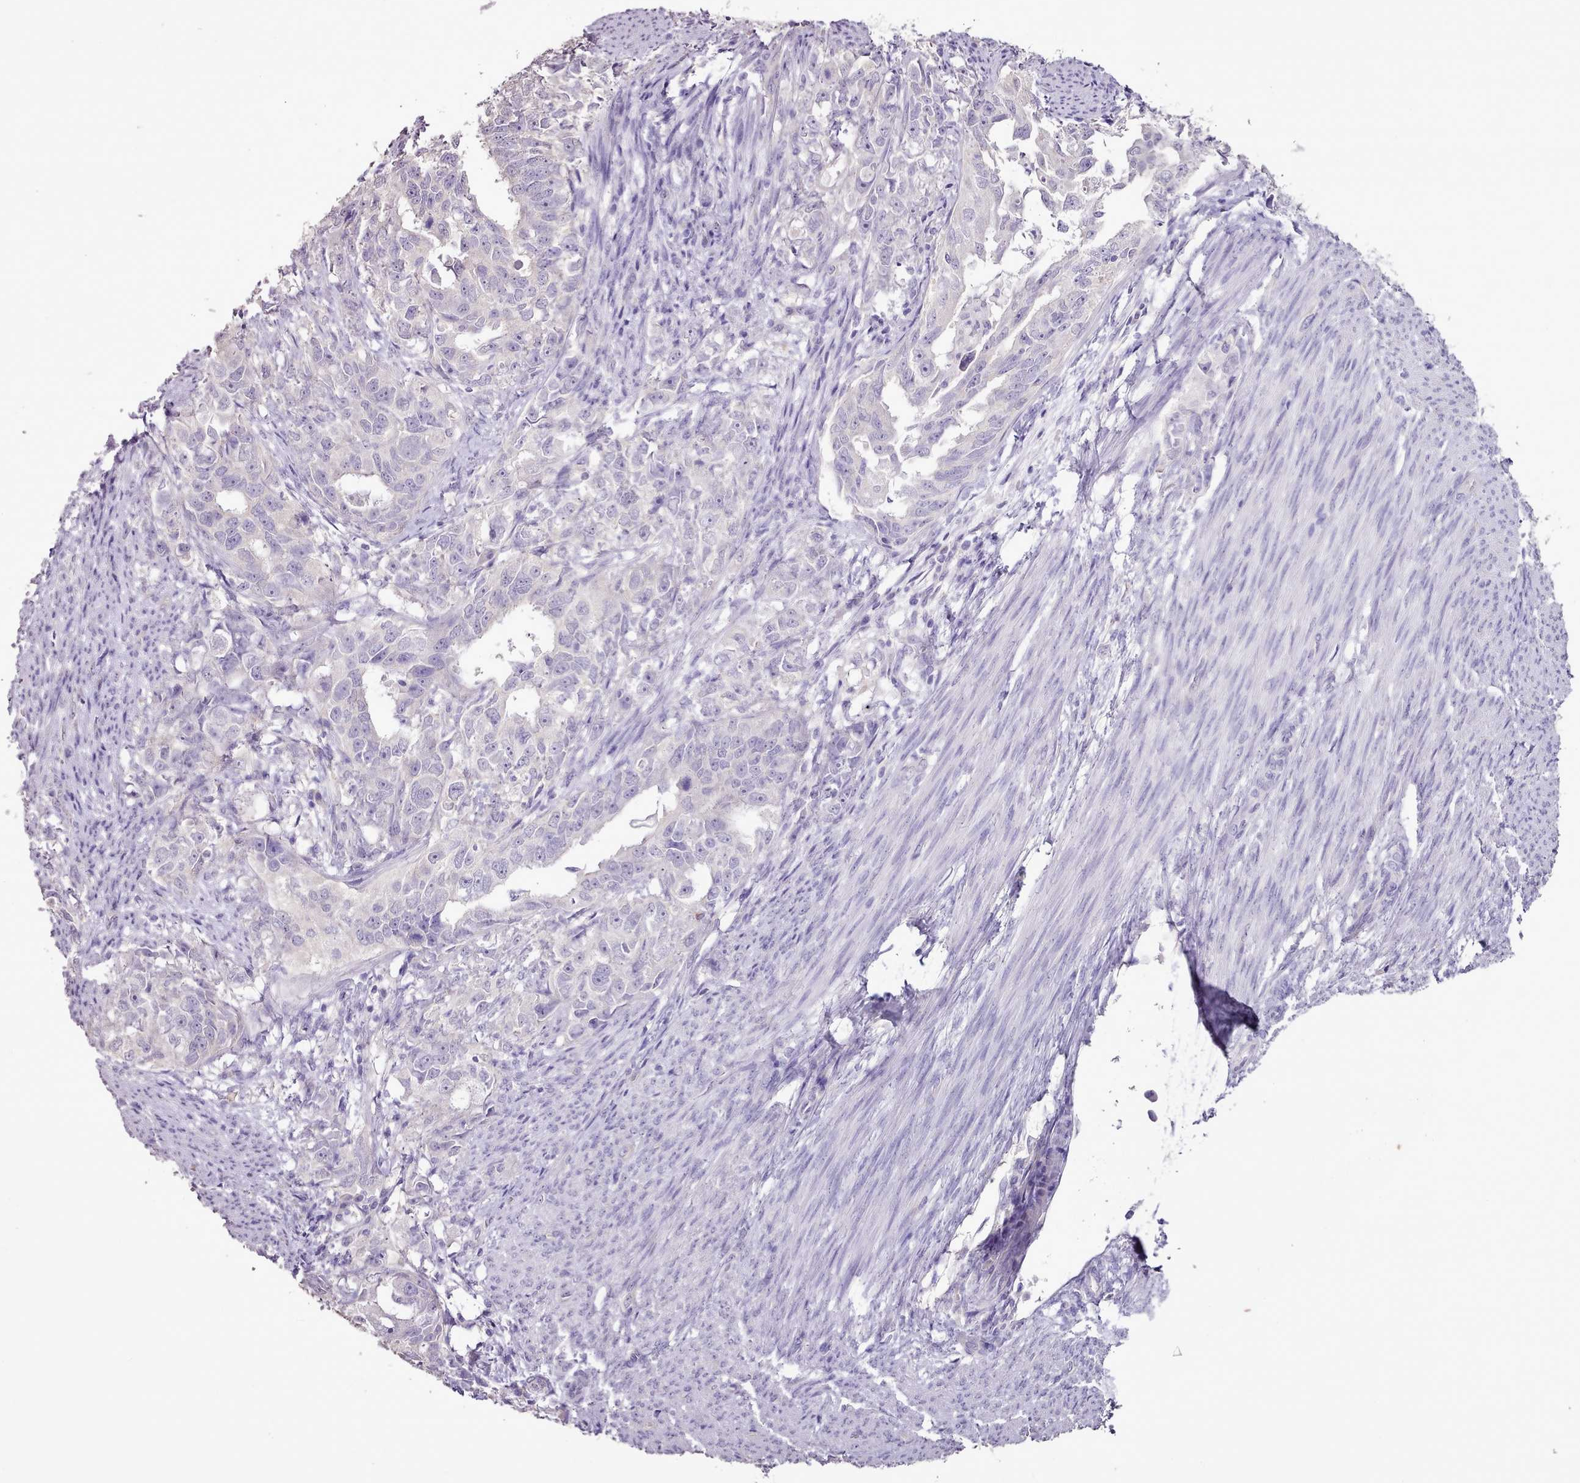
{"staining": {"intensity": "negative", "quantity": "none", "location": "none"}, "tissue": "endometrial cancer", "cell_type": "Tumor cells", "image_type": "cancer", "snomed": [{"axis": "morphology", "description": "Adenocarcinoma, NOS"}, {"axis": "topography", "description": "Endometrium"}], "caption": "The photomicrograph exhibits no staining of tumor cells in endometrial adenocarcinoma.", "gene": "BLOC1S2", "patient": {"sex": "female", "age": 65}}